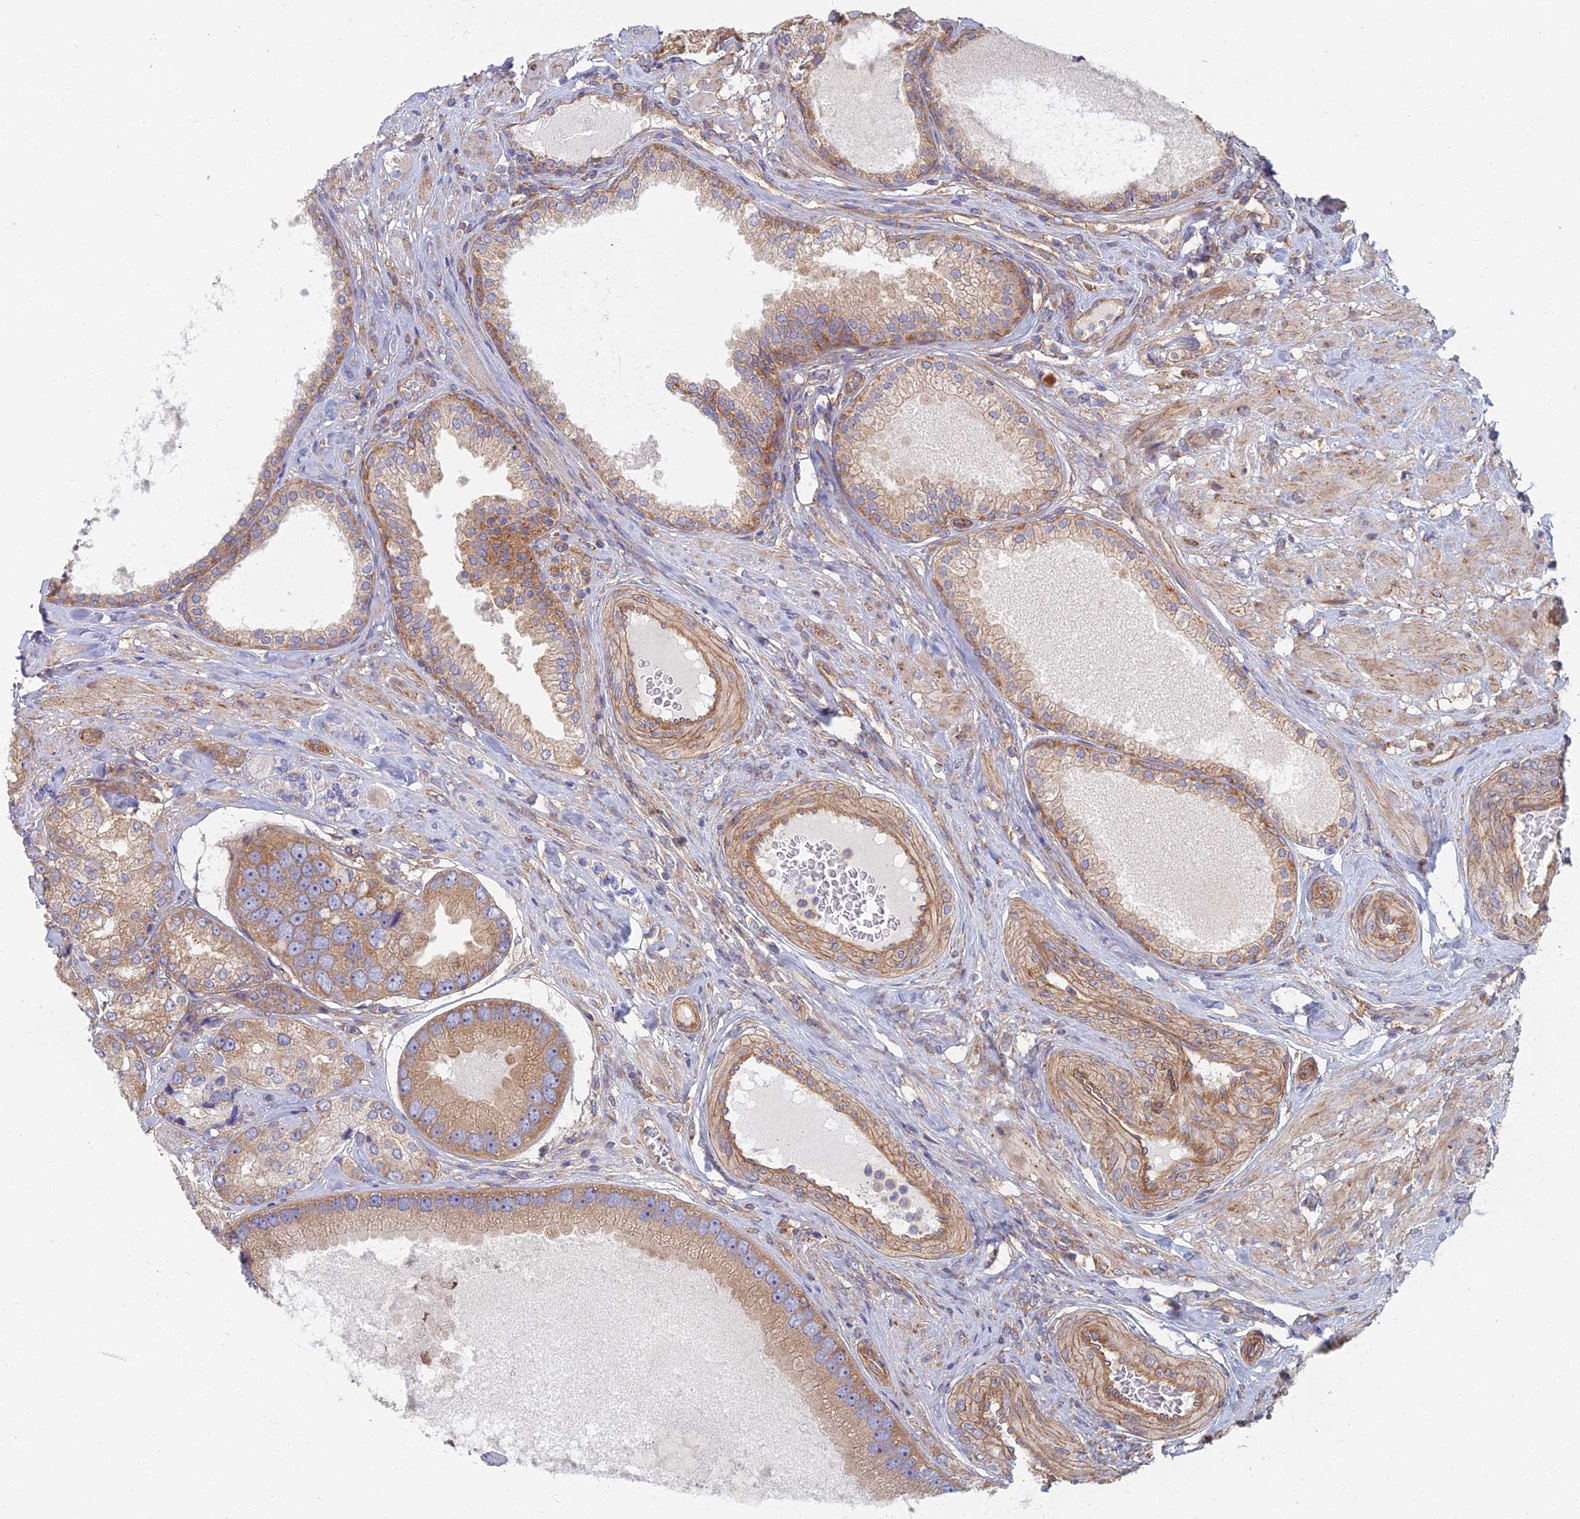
{"staining": {"intensity": "moderate", "quantity": ">75%", "location": "cytoplasmic/membranous"}, "tissue": "prostate cancer", "cell_type": "Tumor cells", "image_type": "cancer", "snomed": [{"axis": "morphology", "description": "Adenocarcinoma, High grade"}, {"axis": "topography", "description": "Prostate"}], "caption": "This photomicrograph shows prostate adenocarcinoma (high-grade) stained with immunohistochemistry (IHC) to label a protein in brown. The cytoplasmic/membranous of tumor cells show moderate positivity for the protein. Nuclei are counter-stained blue.", "gene": "RBSN", "patient": {"sex": "male", "age": 71}}